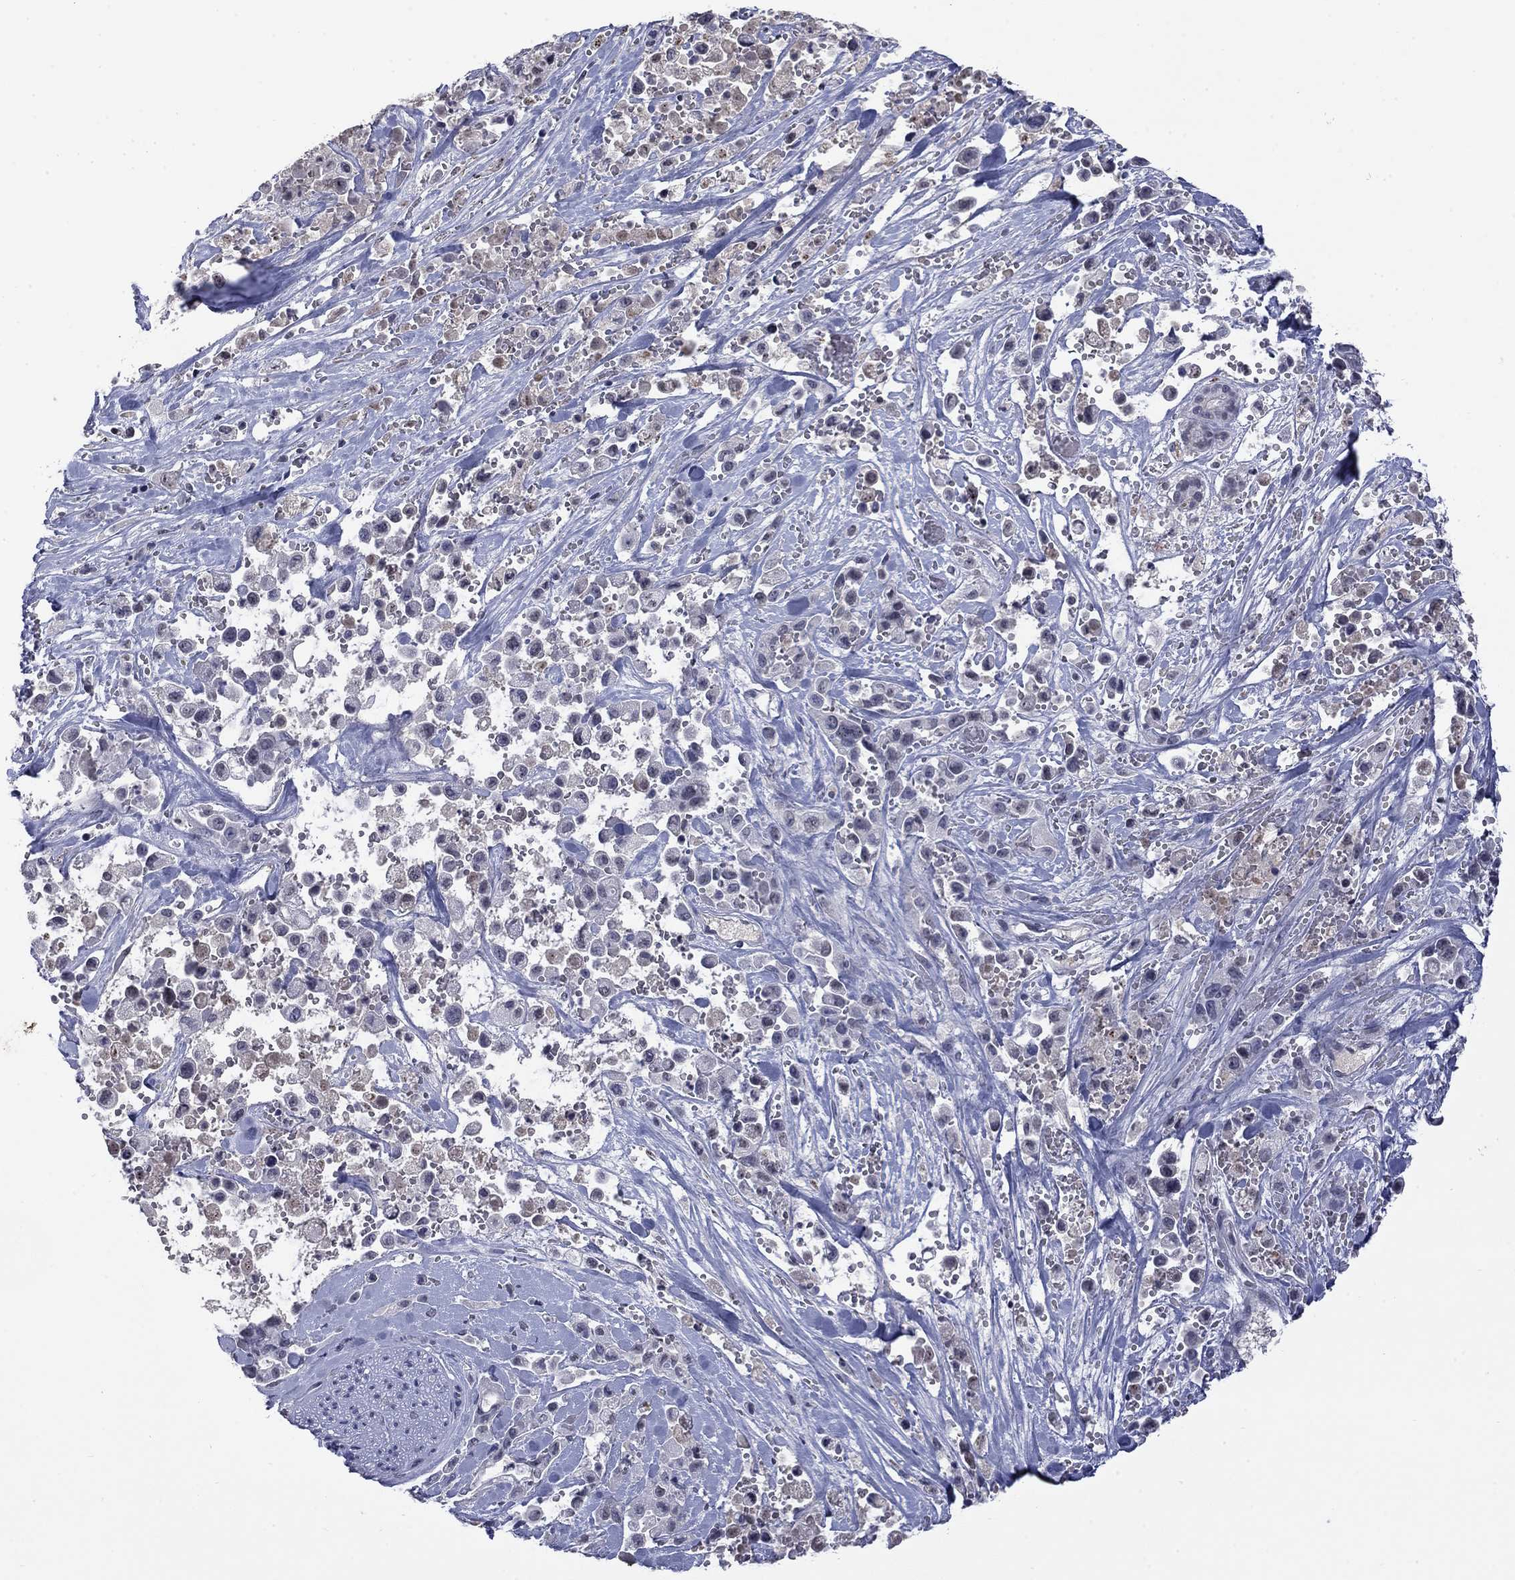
{"staining": {"intensity": "negative", "quantity": "none", "location": "none"}, "tissue": "pancreatic cancer", "cell_type": "Tumor cells", "image_type": "cancer", "snomed": [{"axis": "morphology", "description": "Adenocarcinoma, NOS"}, {"axis": "topography", "description": "Pancreas"}], "caption": "The IHC micrograph has no significant staining in tumor cells of adenocarcinoma (pancreatic) tissue.", "gene": "SLC51A", "patient": {"sex": "male", "age": 44}}